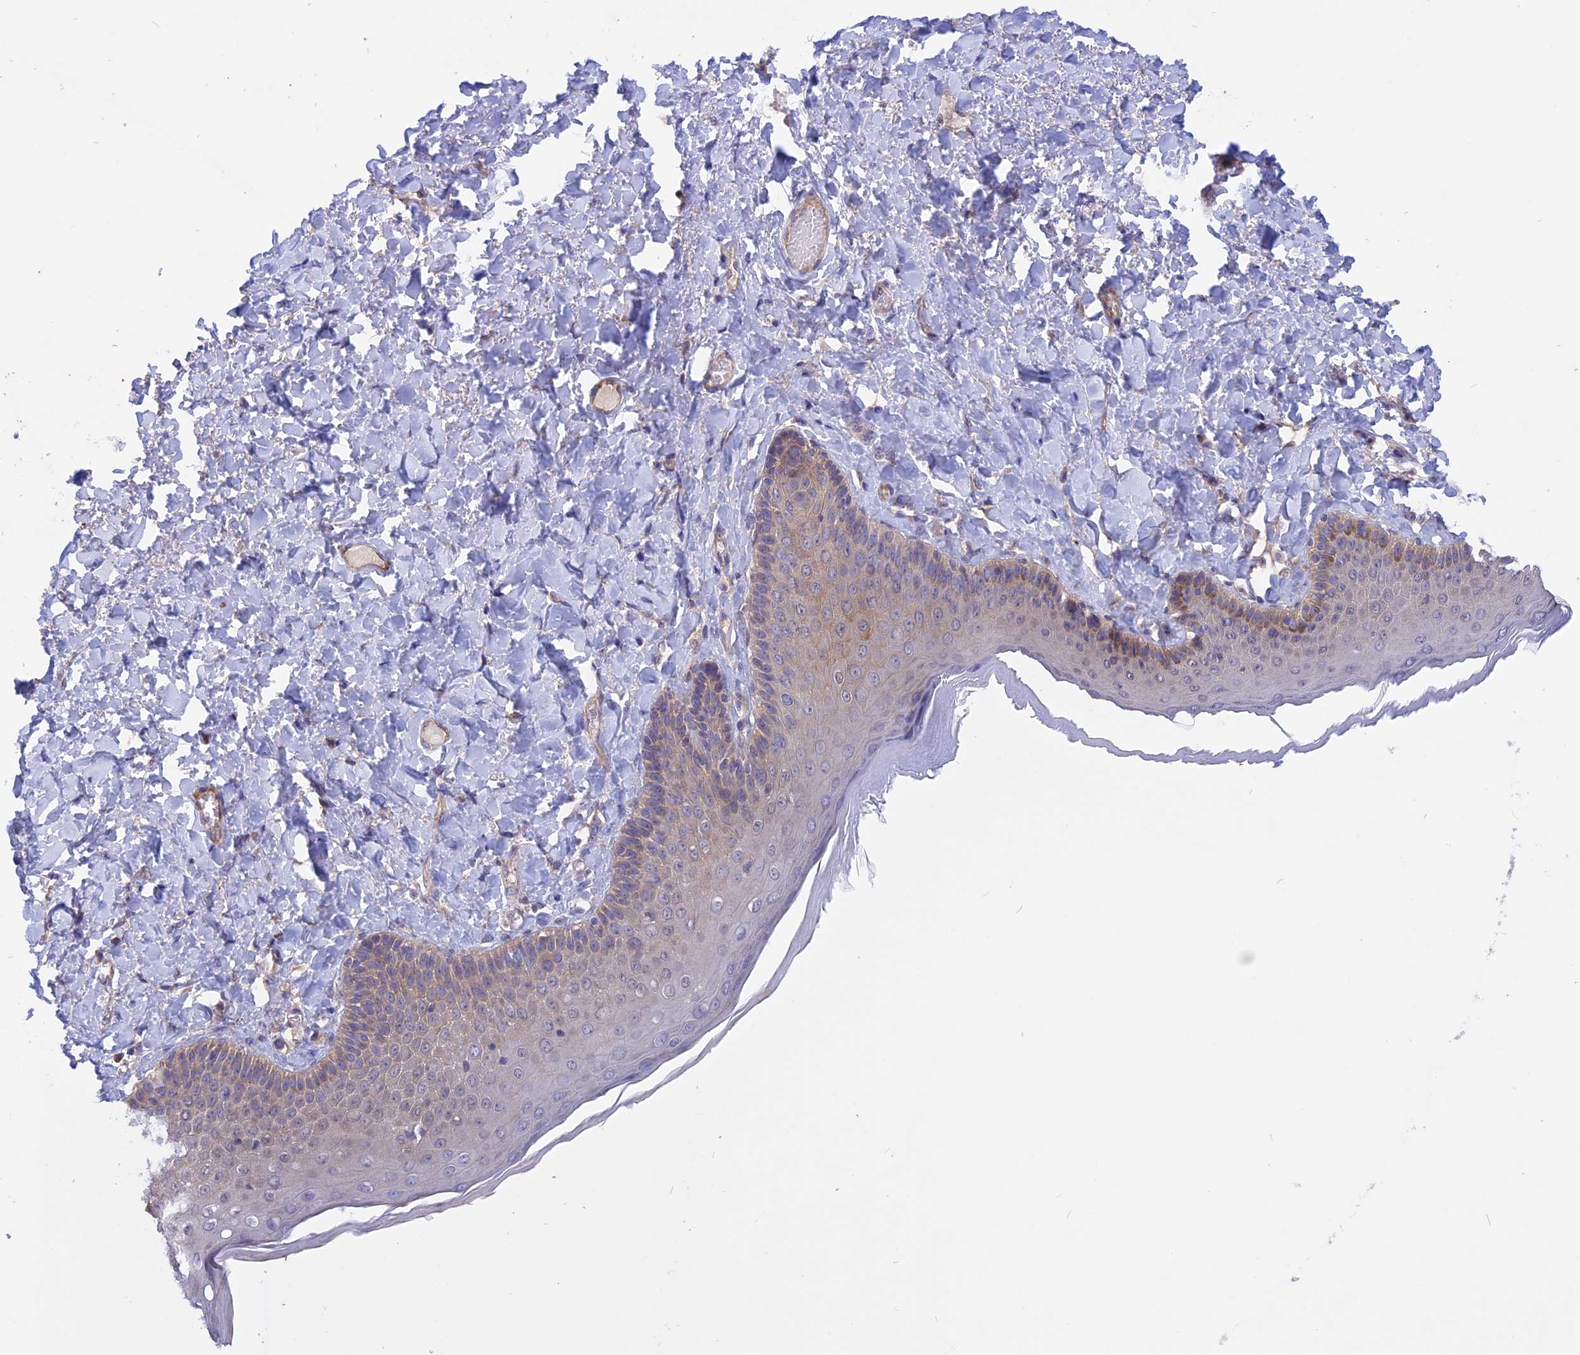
{"staining": {"intensity": "moderate", "quantity": "25%-75%", "location": "cytoplasmic/membranous"}, "tissue": "skin", "cell_type": "Epidermal cells", "image_type": "normal", "snomed": [{"axis": "morphology", "description": "Normal tissue, NOS"}, {"axis": "topography", "description": "Anal"}], "caption": "Immunohistochemistry (IHC) of unremarkable skin reveals medium levels of moderate cytoplasmic/membranous staining in approximately 25%-75% of epidermal cells.", "gene": "HYCC1", "patient": {"sex": "male", "age": 69}}